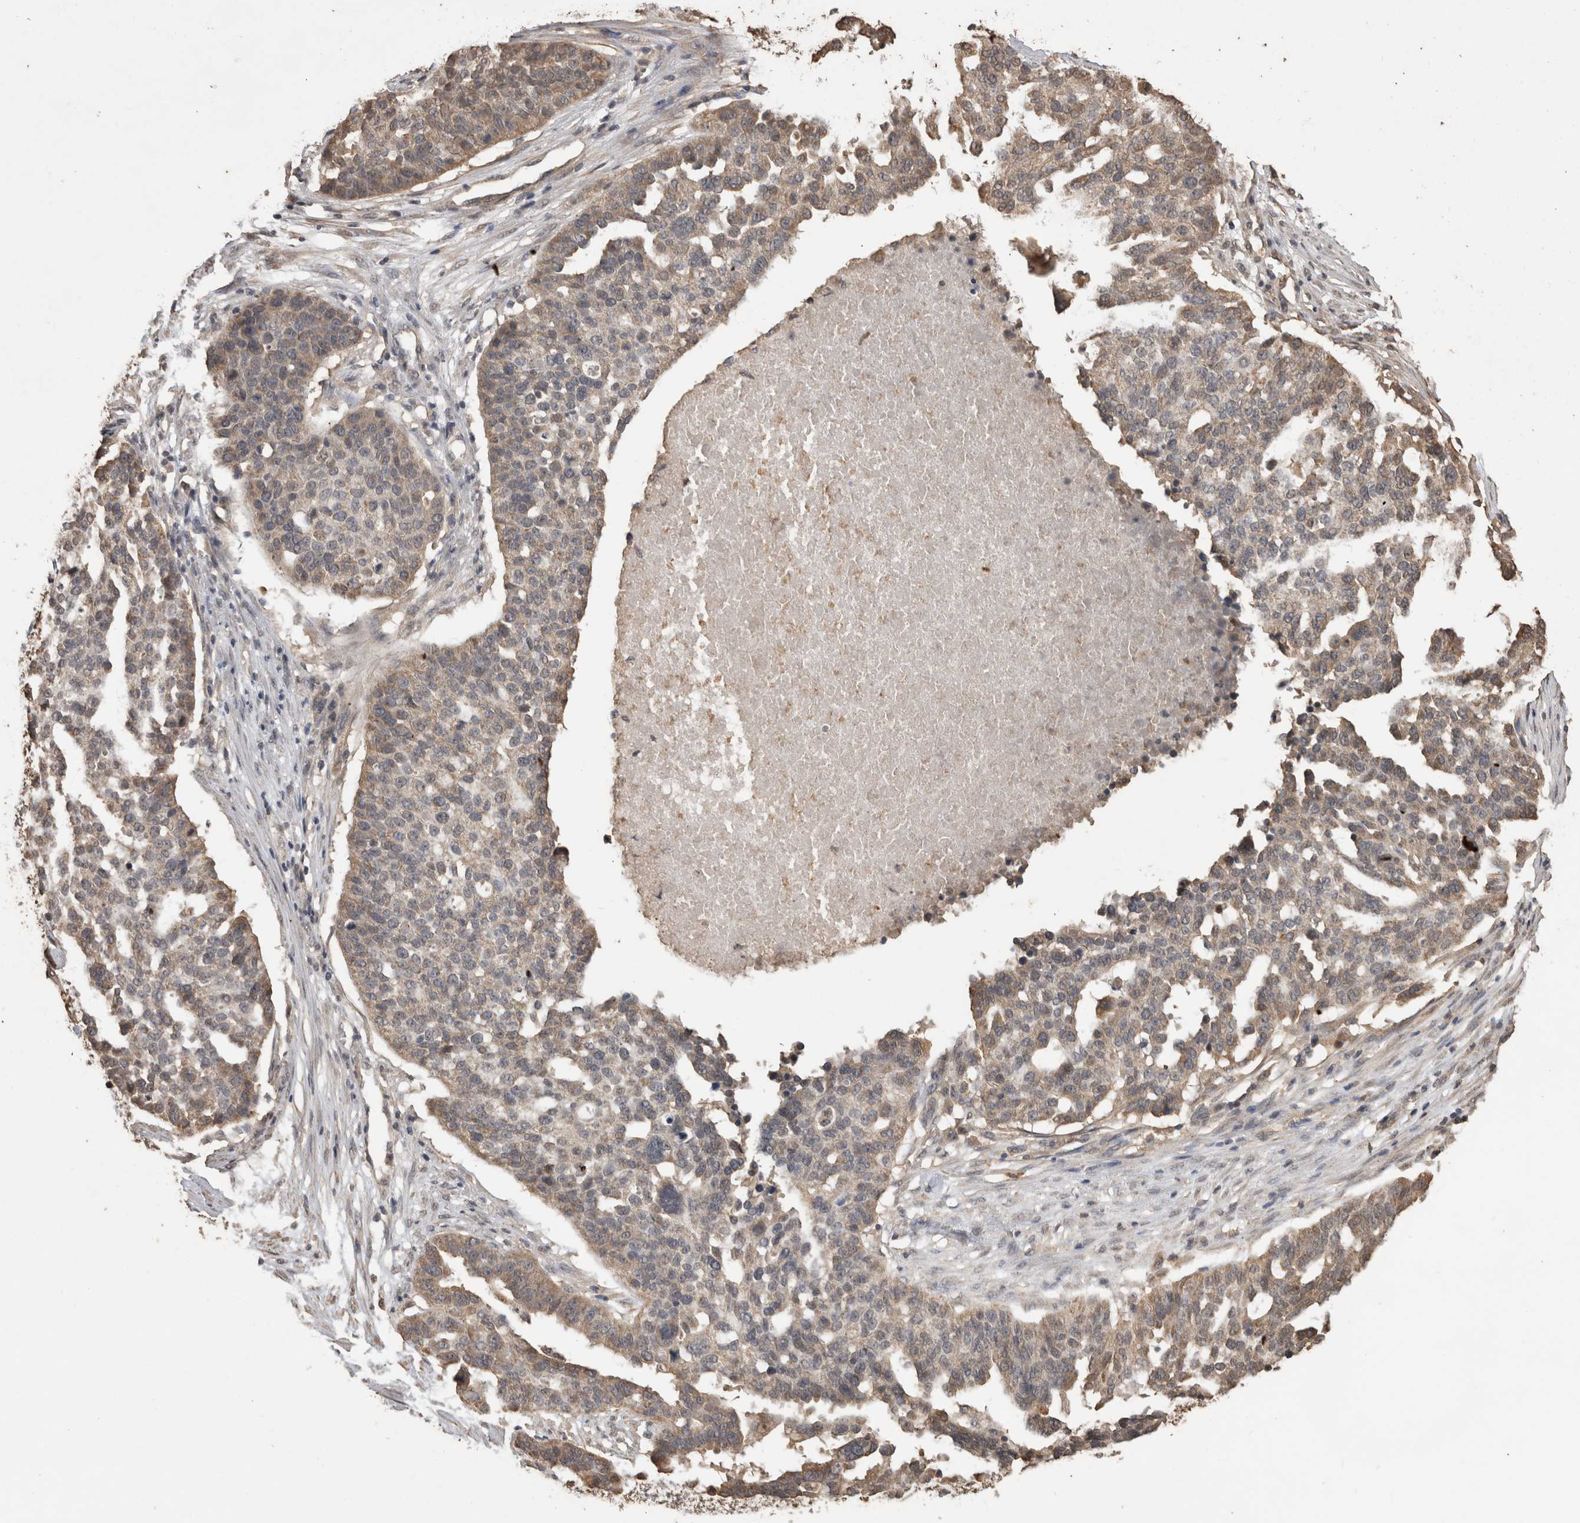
{"staining": {"intensity": "moderate", "quantity": "25%-75%", "location": "cytoplasmic/membranous"}, "tissue": "ovarian cancer", "cell_type": "Tumor cells", "image_type": "cancer", "snomed": [{"axis": "morphology", "description": "Cystadenocarcinoma, serous, NOS"}, {"axis": "topography", "description": "Ovary"}], "caption": "Ovarian cancer (serous cystadenocarcinoma) was stained to show a protein in brown. There is medium levels of moderate cytoplasmic/membranous positivity in approximately 25%-75% of tumor cells.", "gene": "SOCS5", "patient": {"sex": "female", "age": 59}}